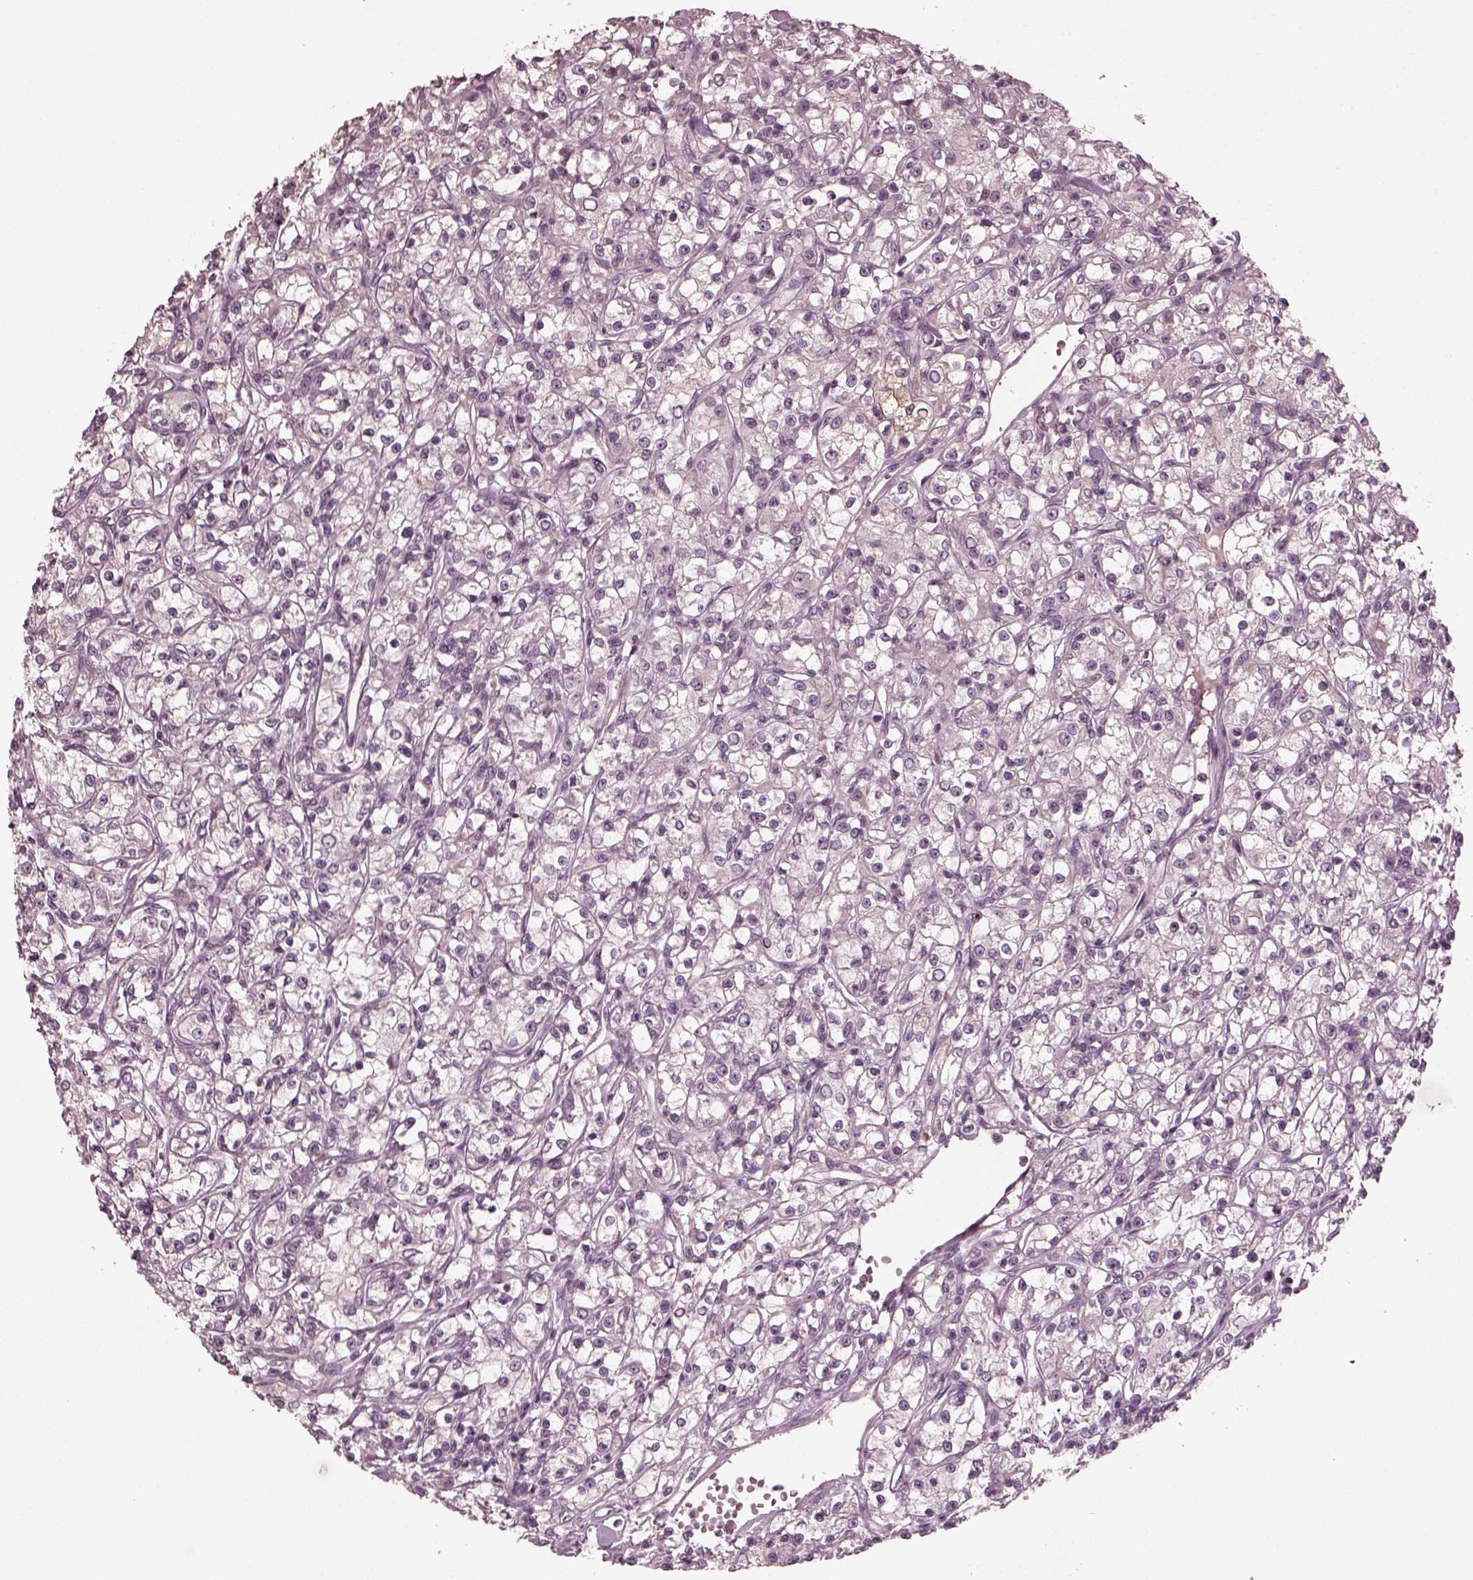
{"staining": {"intensity": "negative", "quantity": "none", "location": "none"}, "tissue": "renal cancer", "cell_type": "Tumor cells", "image_type": "cancer", "snomed": [{"axis": "morphology", "description": "Adenocarcinoma, NOS"}, {"axis": "topography", "description": "Kidney"}], "caption": "Immunohistochemistry (IHC) micrograph of neoplastic tissue: adenocarcinoma (renal) stained with DAB reveals no significant protein positivity in tumor cells.", "gene": "PORCN", "patient": {"sex": "female", "age": 59}}